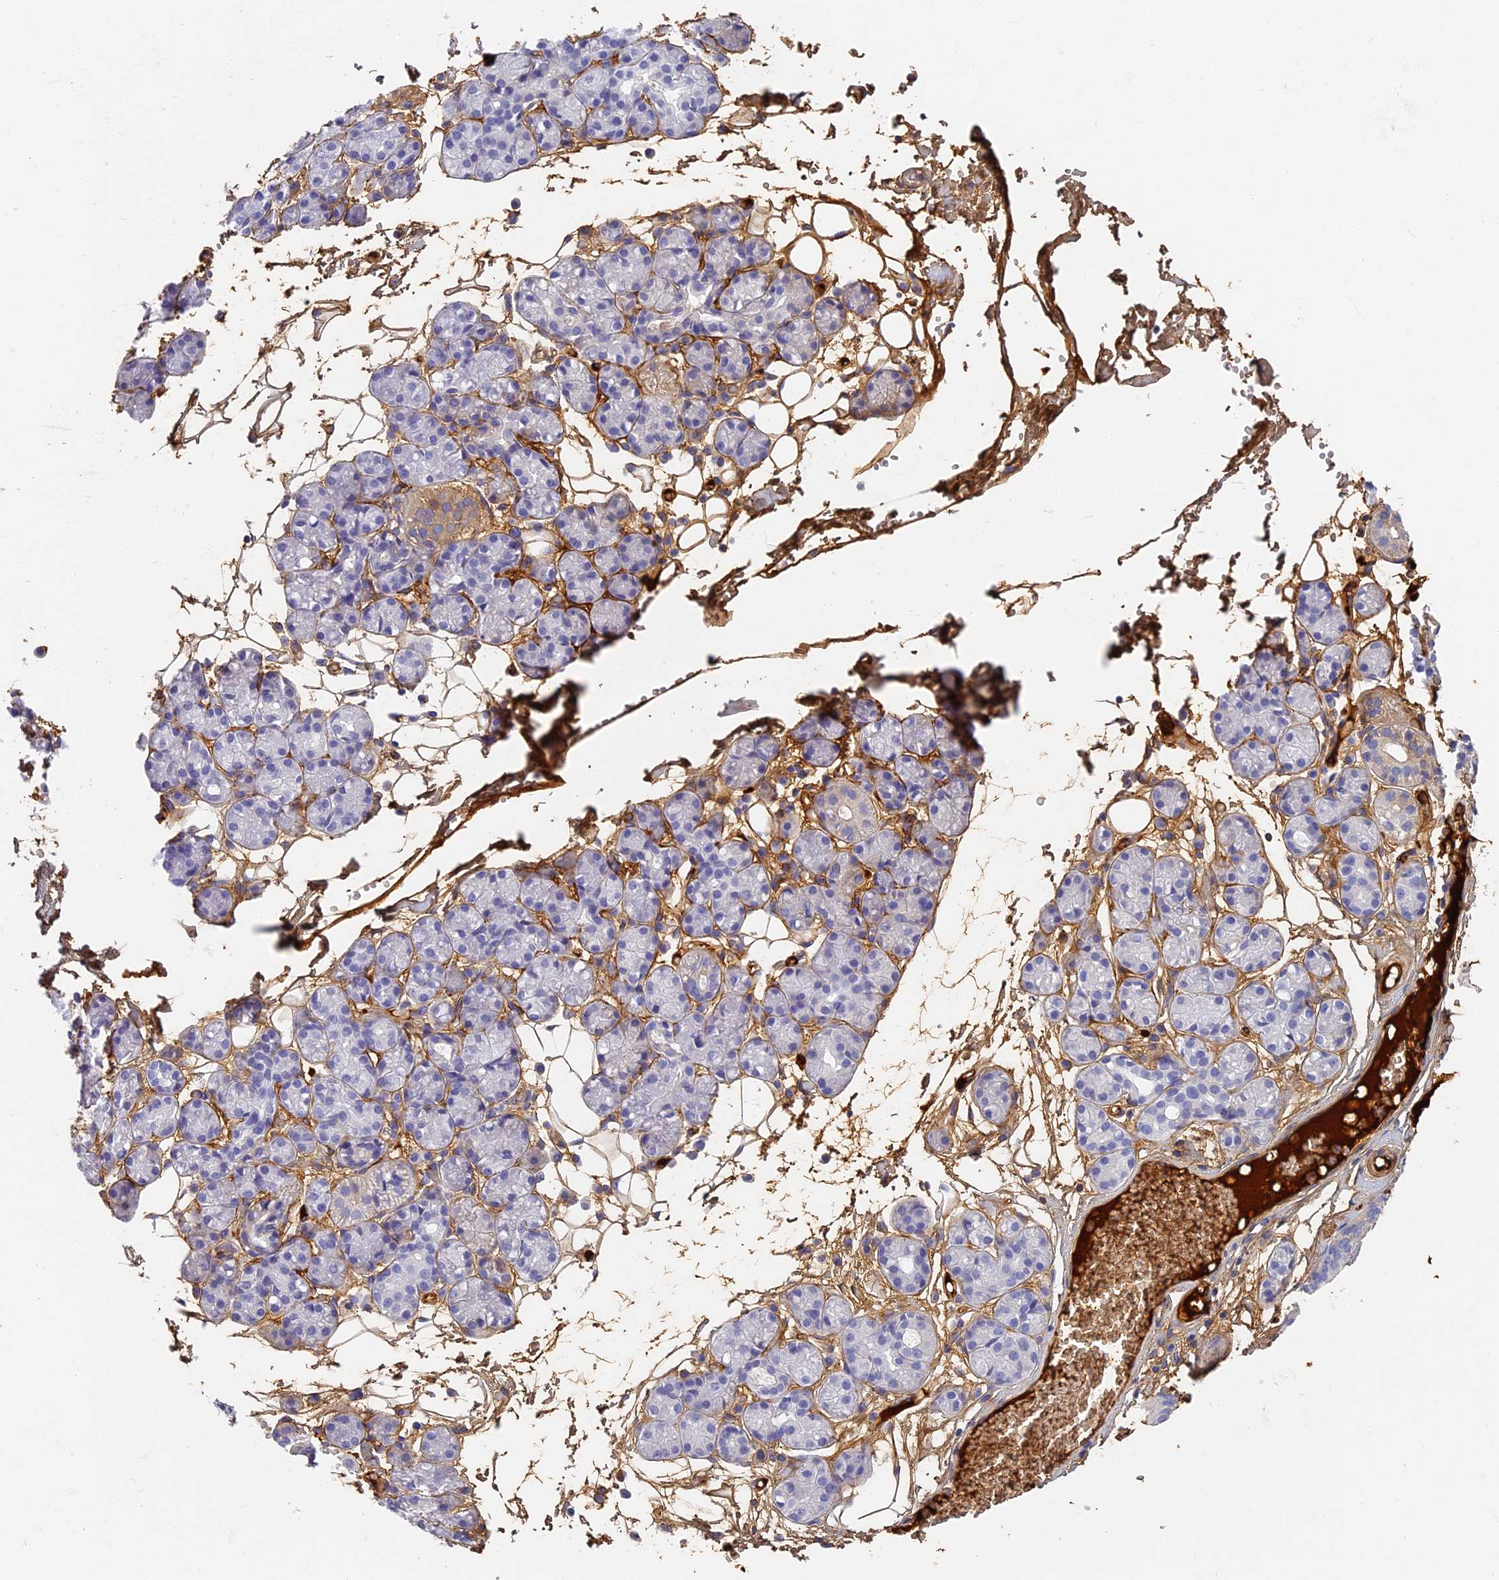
{"staining": {"intensity": "negative", "quantity": "none", "location": "none"}, "tissue": "salivary gland", "cell_type": "Glandular cells", "image_type": "normal", "snomed": [{"axis": "morphology", "description": "Normal tissue, NOS"}, {"axis": "topography", "description": "Salivary gland"}], "caption": "Human salivary gland stained for a protein using immunohistochemistry demonstrates no expression in glandular cells.", "gene": "ITIH1", "patient": {"sex": "male", "age": 63}}